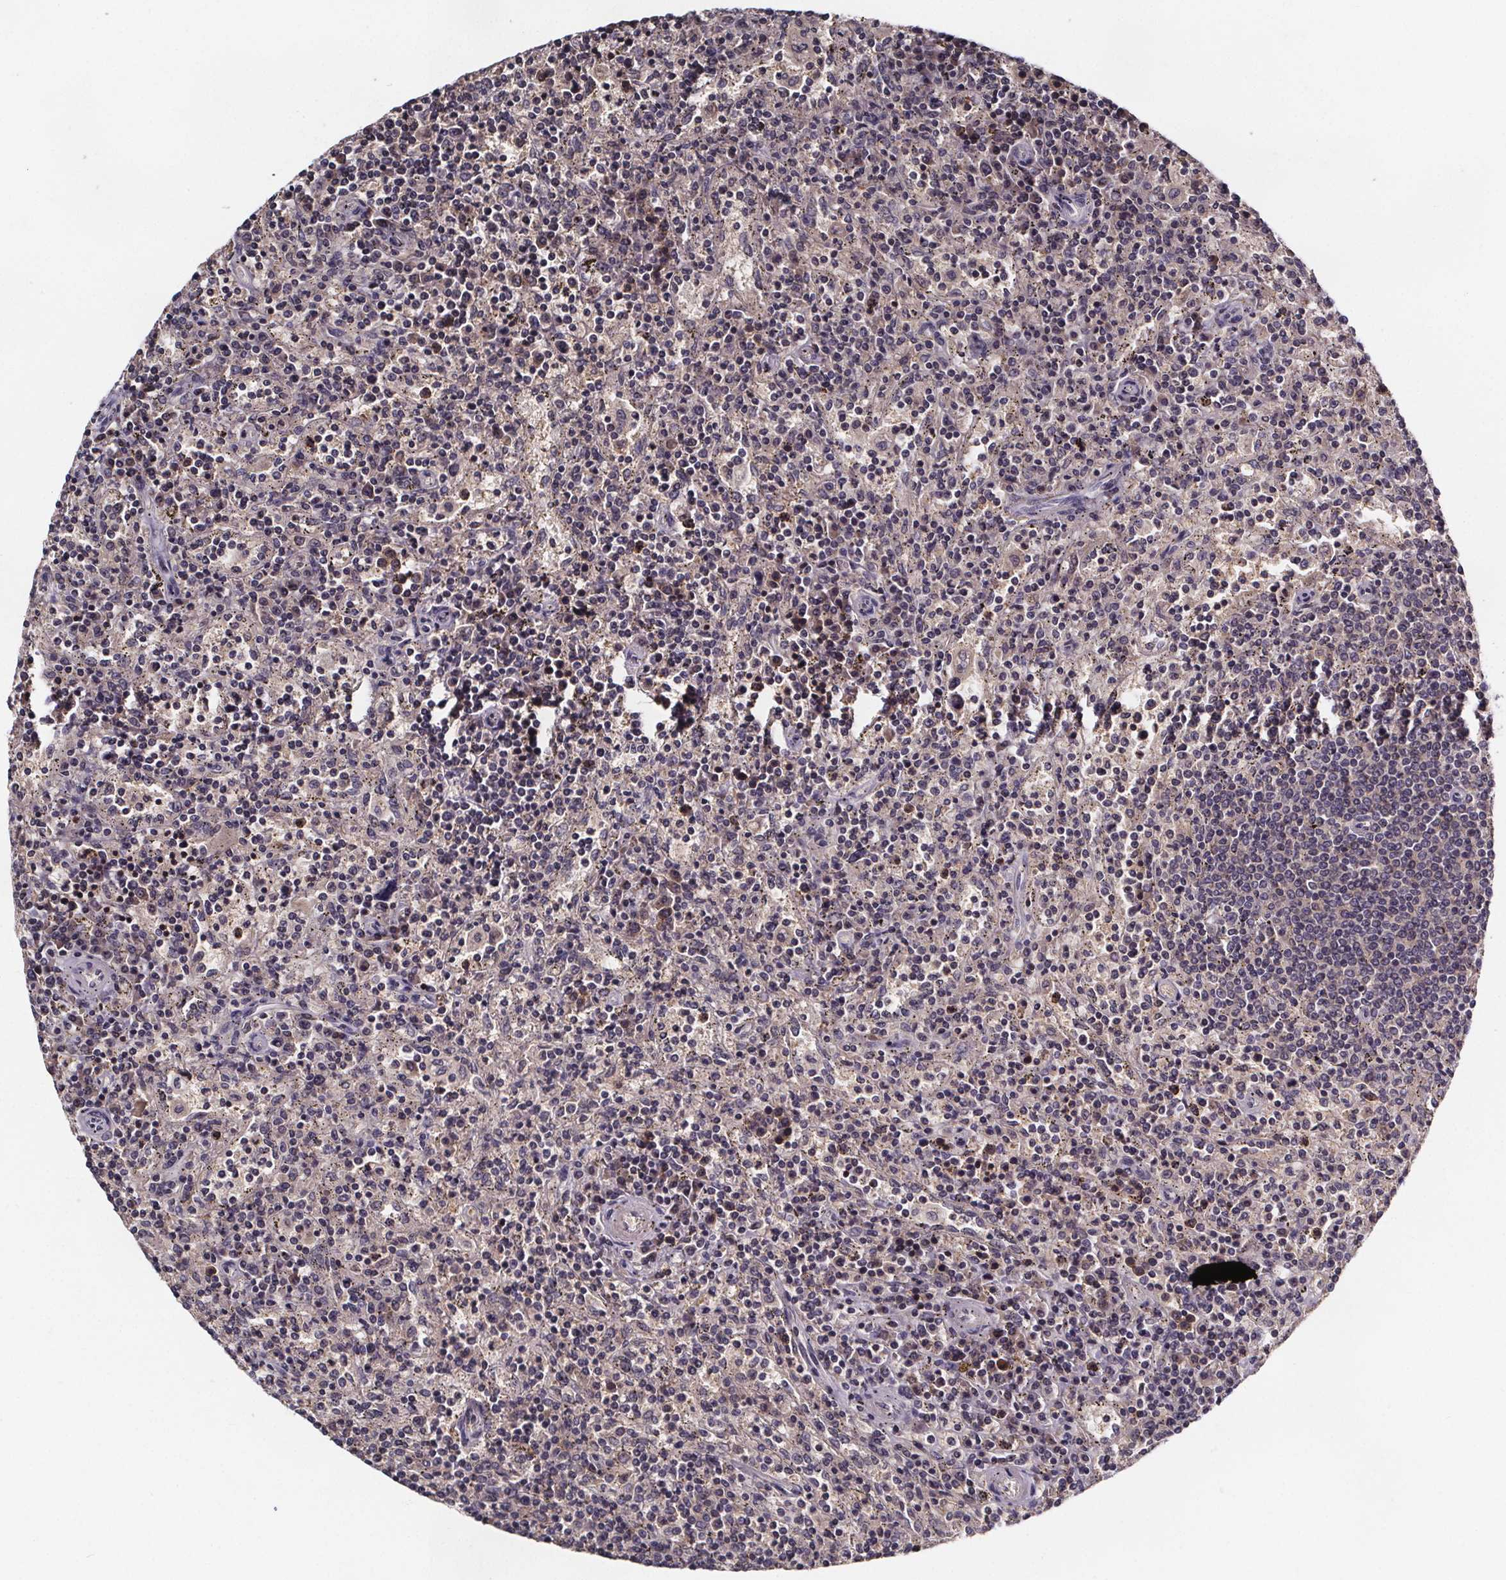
{"staining": {"intensity": "negative", "quantity": "none", "location": "none"}, "tissue": "lymphoma", "cell_type": "Tumor cells", "image_type": "cancer", "snomed": [{"axis": "morphology", "description": "Malignant lymphoma, non-Hodgkin's type, Low grade"}, {"axis": "topography", "description": "Spleen"}], "caption": "Tumor cells are negative for brown protein staining in lymphoma.", "gene": "SMIM1", "patient": {"sex": "male", "age": 62}}